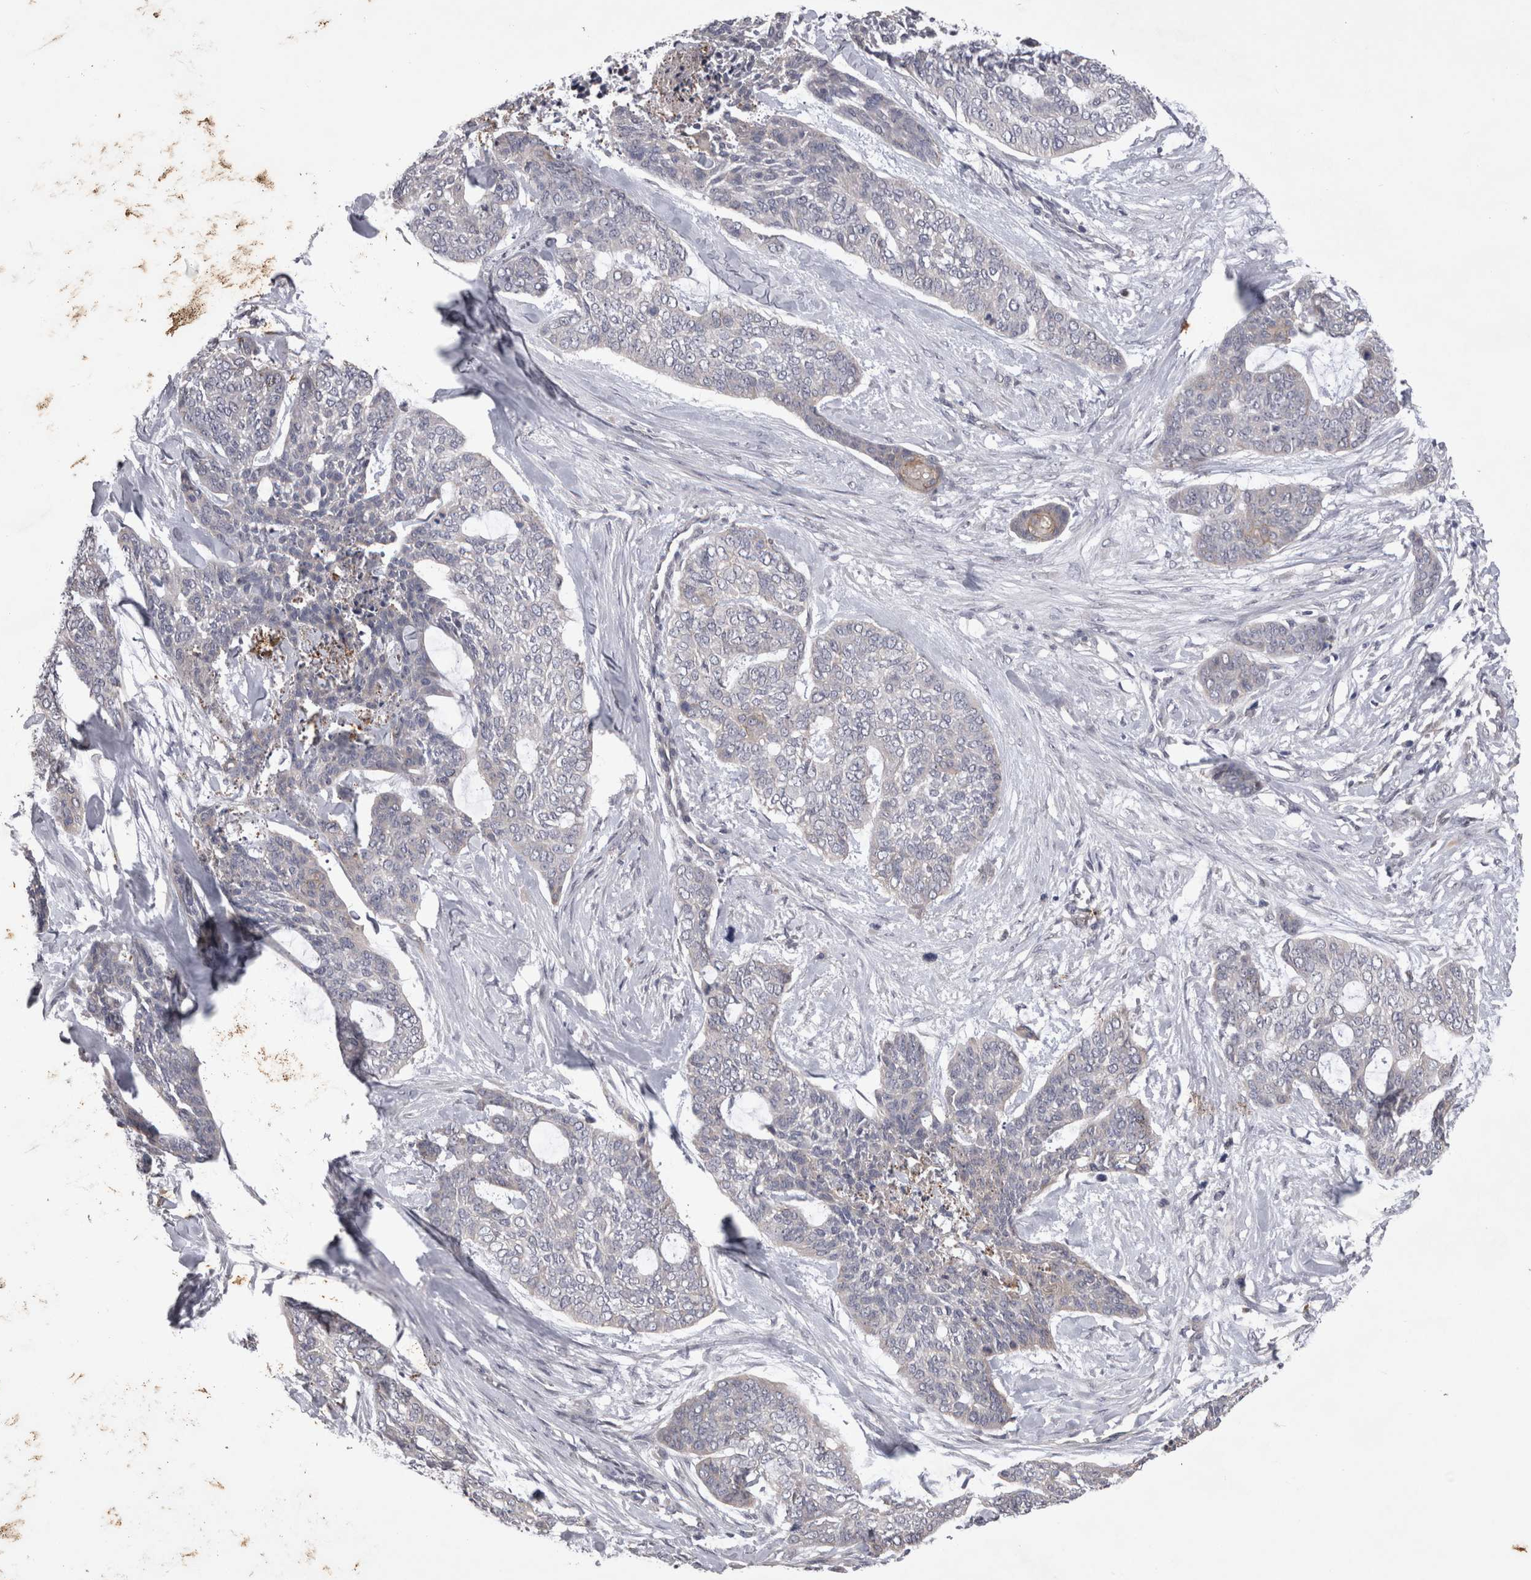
{"staining": {"intensity": "negative", "quantity": "none", "location": "none"}, "tissue": "skin cancer", "cell_type": "Tumor cells", "image_type": "cancer", "snomed": [{"axis": "morphology", "description": "Basal cell carcinoma"}, {"axis": "topography", "description": "Skin"}], "caption": "The image reveals no significant expression in tumor cells of skin basal cell carcinoma.", "gene": "CTBS", "patient": {"sex": "female", "age": 64}}